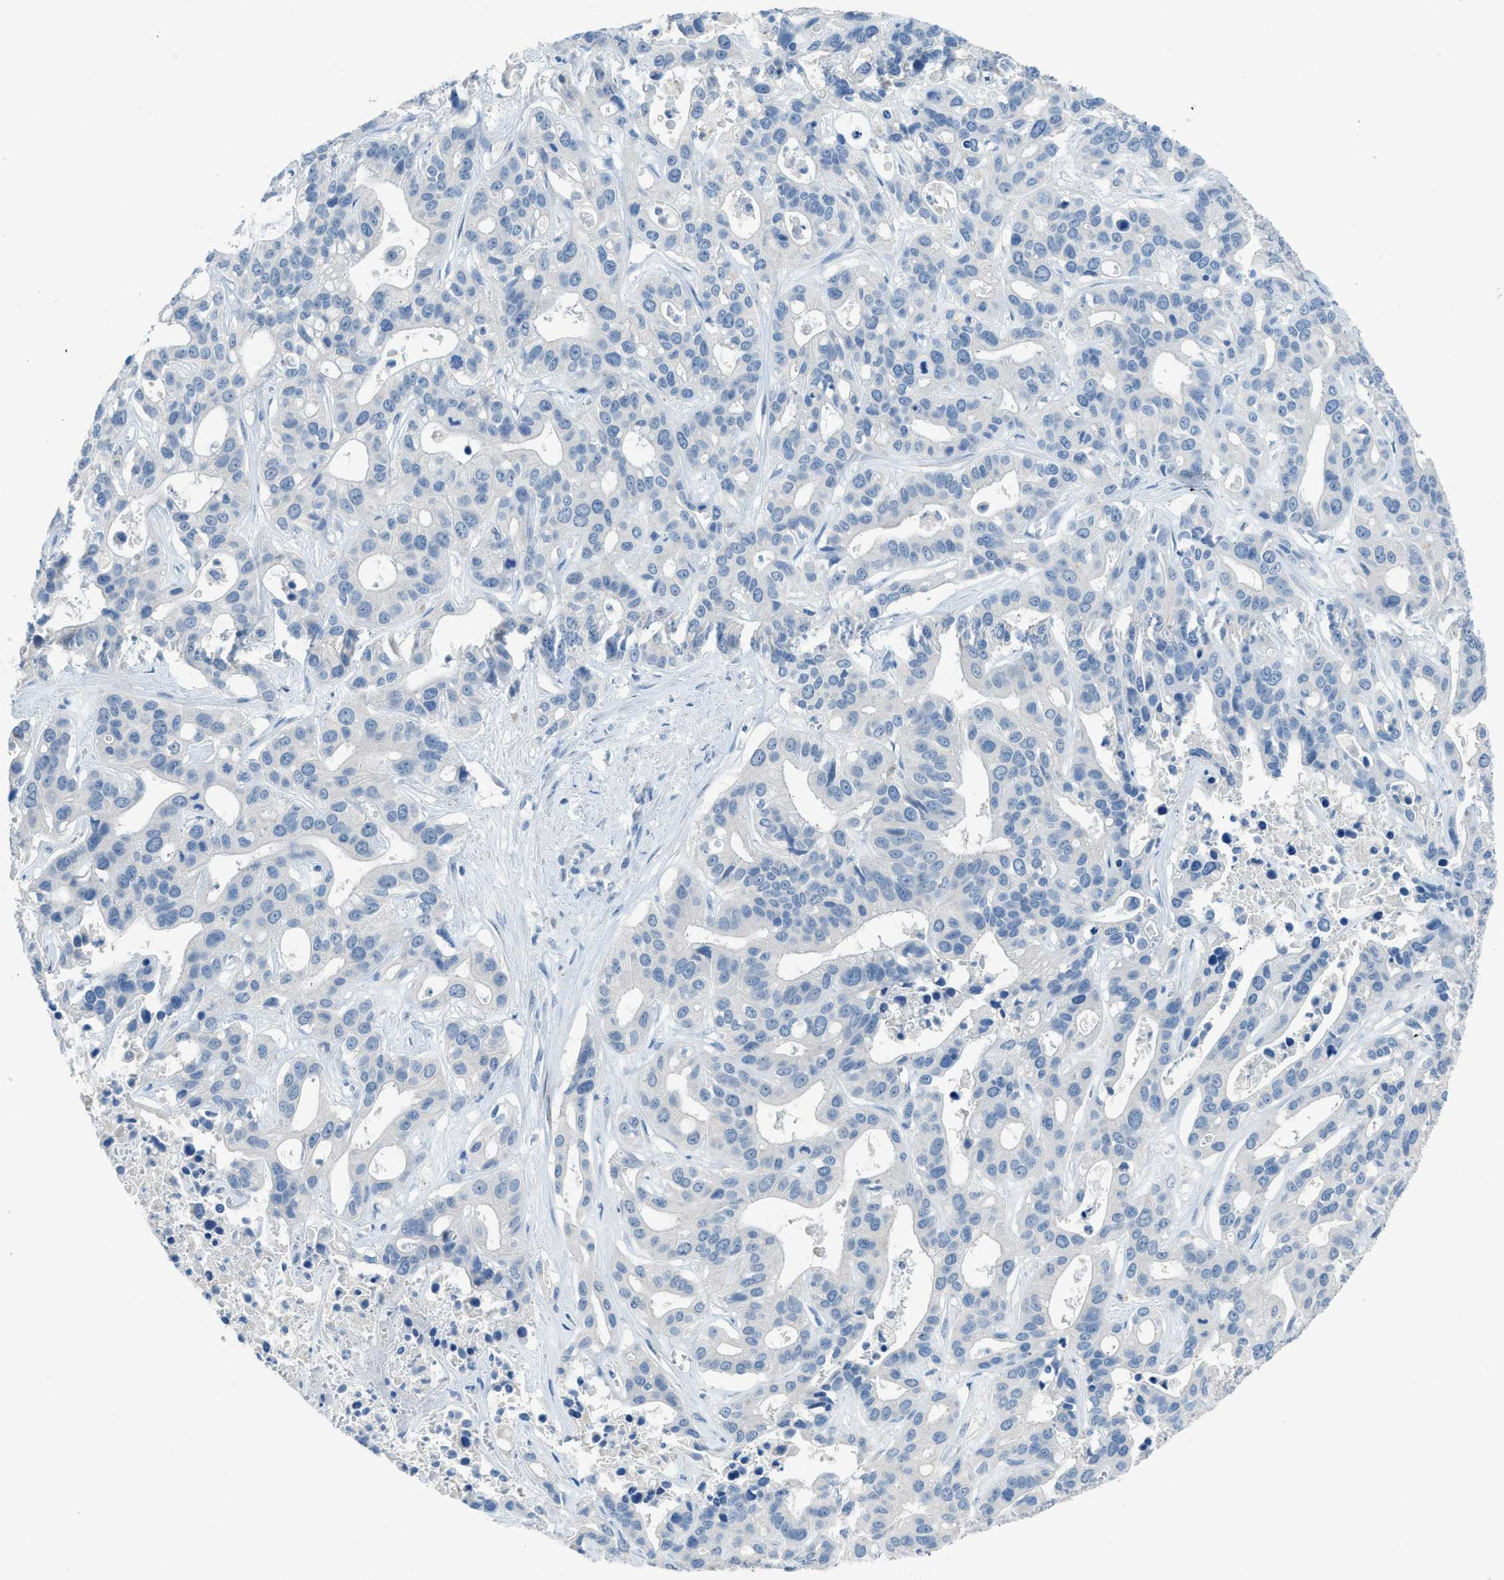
{"staining": {"intensity": "negative", "quantity": "none", "location": "none"}, "tissue": "liver cancer", "cell_type": "Tumor cells", "image_type": "cancer", "snomed": [{"axis": "morphology", "description": "Cholangiocarcinoma"}, {"axis": "topography", "description": "Liver"}], "caption": "IHC histopathology image of neoplastic tissue: human liver cancer stained with DAB demonstrates no significant protein staining in tumor cells.", "gene": "ACAN", "patient": {"sex": "female", "age": 65}}